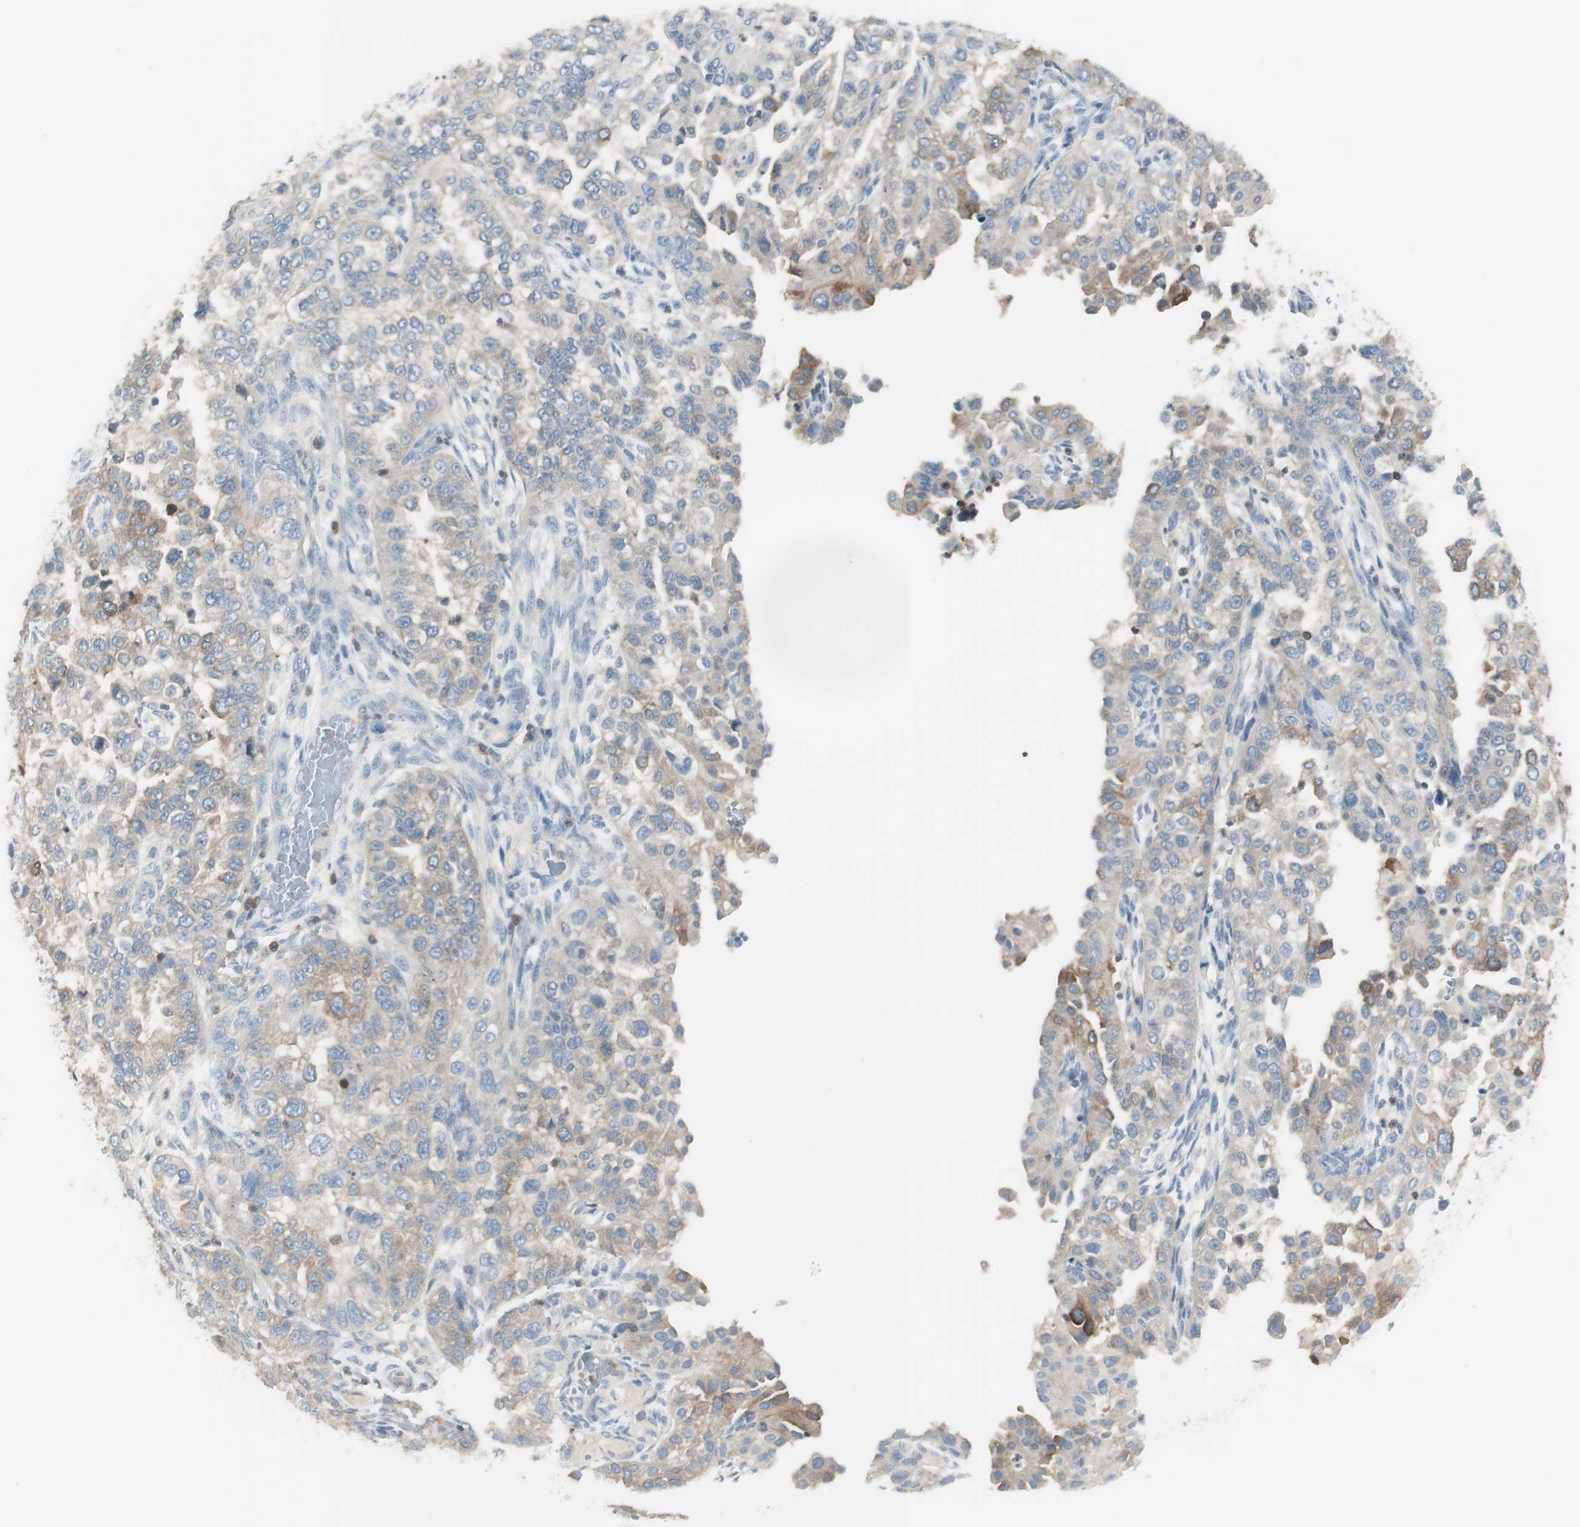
{"staining": {"intensity": "weak", "quantity": ">75%", "location": "cytoplasmic/membranous"}, "tissue": "endometrial cancer", "cell_type": "Tumor cells", "image_type": "cancer", "snomed": [{"axis": "morphology", "description": "Adenocarcinoma, NOS"}, {"axis": "topography", "description": "Endometrium"}], "caption": "This histopathology image exhibits endometrial adenocarcinoma stained with IHC to label a protein in brown. The cytoplasmic/membranous of tumor cells show weak positivity for the protein. Nuclei are counter-stained blue.", "gene": "SLC9A3R1", "patient": {"sex": "female", "age": 85}}